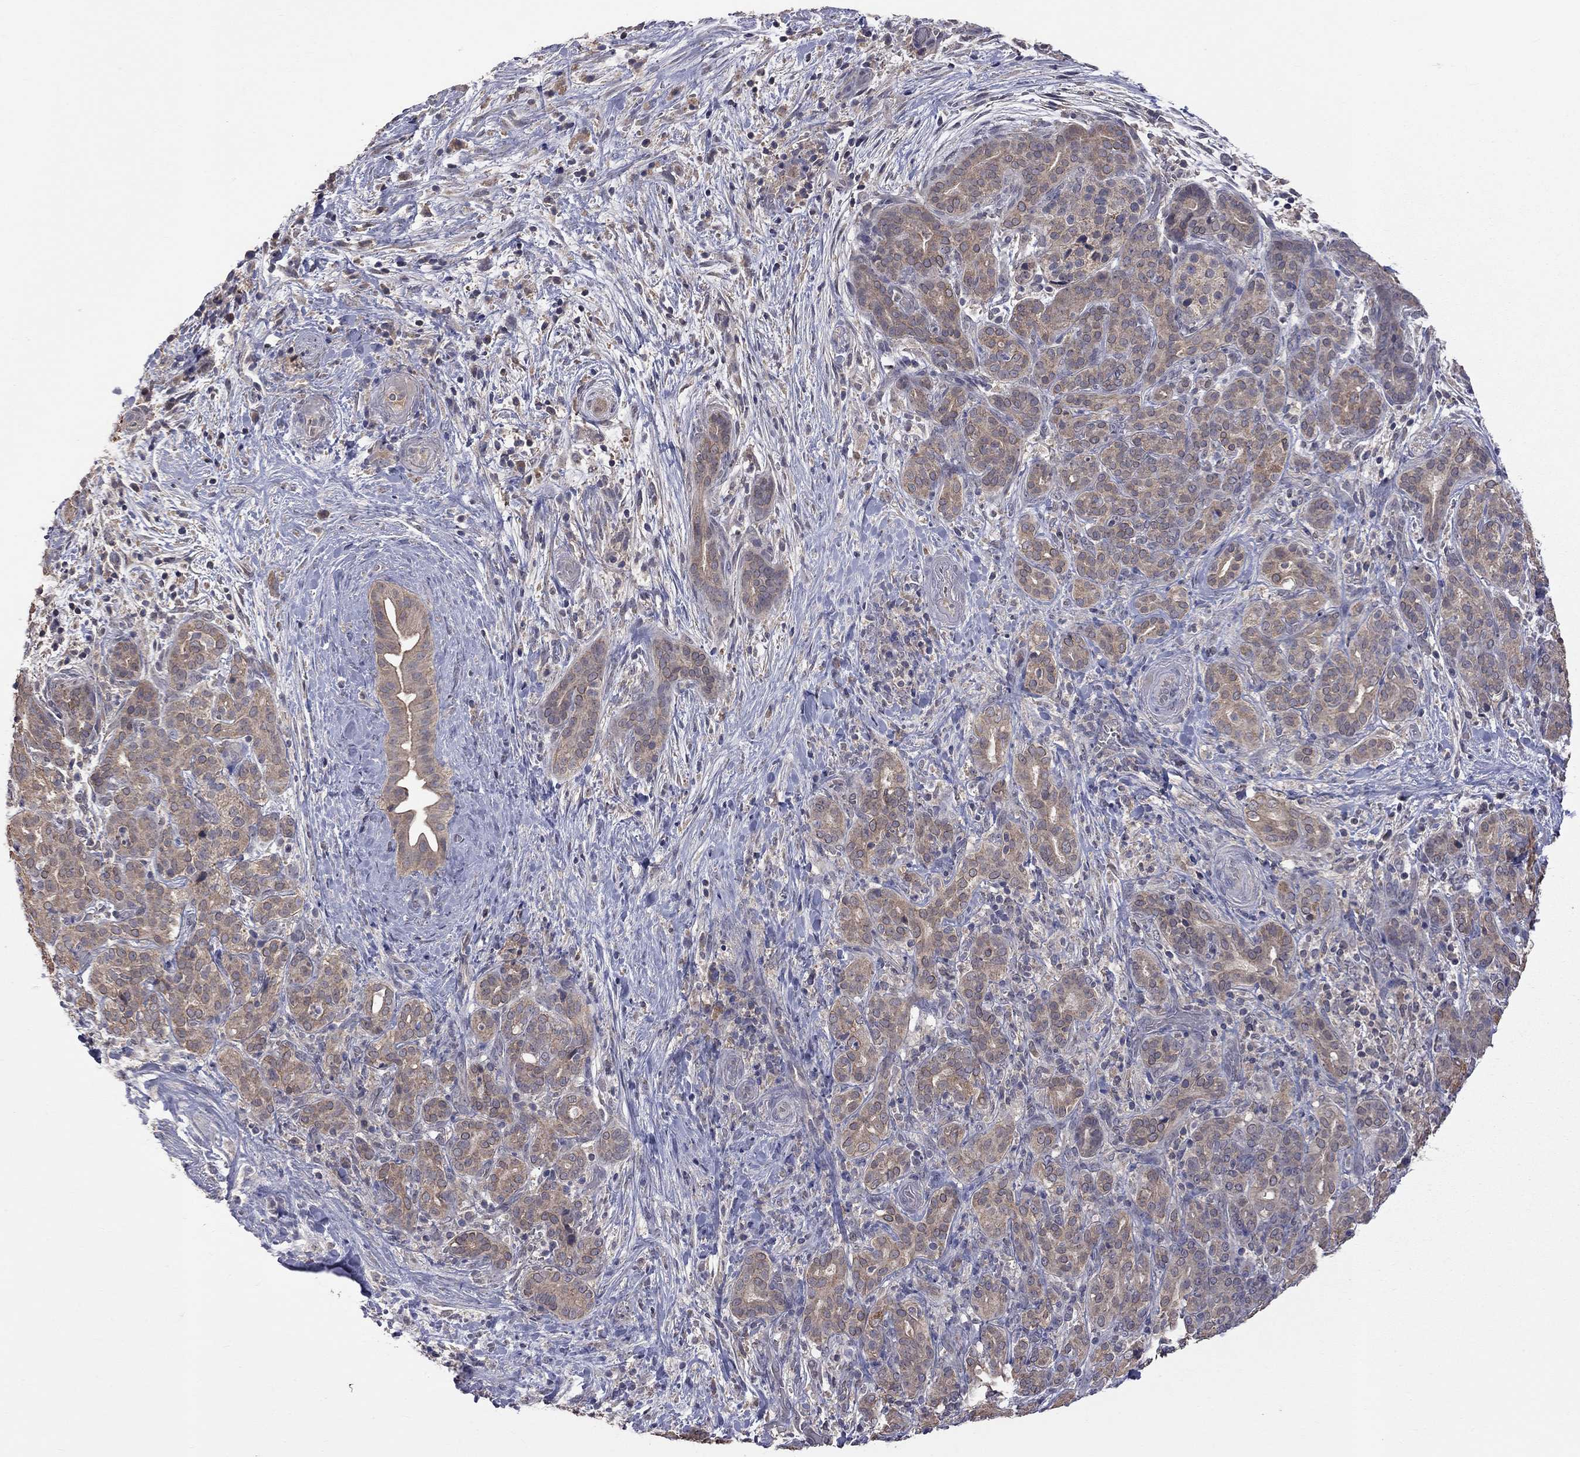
{"staining": {"intensity": "moderate", "quantity": ">75%", "location": "cytoplasmic/membranous"}, "tissue": "pancreatic cancer", "cell_type": "Tumor cells", "image_type": "cancer", "snomed": [{"axis": "morphology", "description": "Adenocarcinoma, NOS"}, {"axis": "topography", "description": "Pancreas"}], "caption": "Pancreatic adenocarcinoma was stained to show a protein in brown. There is medium levels of moderate cytoplasmic/membranous staining in approximately >75% of tumor cells.", "gene": "HTR6", "patient": {"sex": "male", "age": 44}}